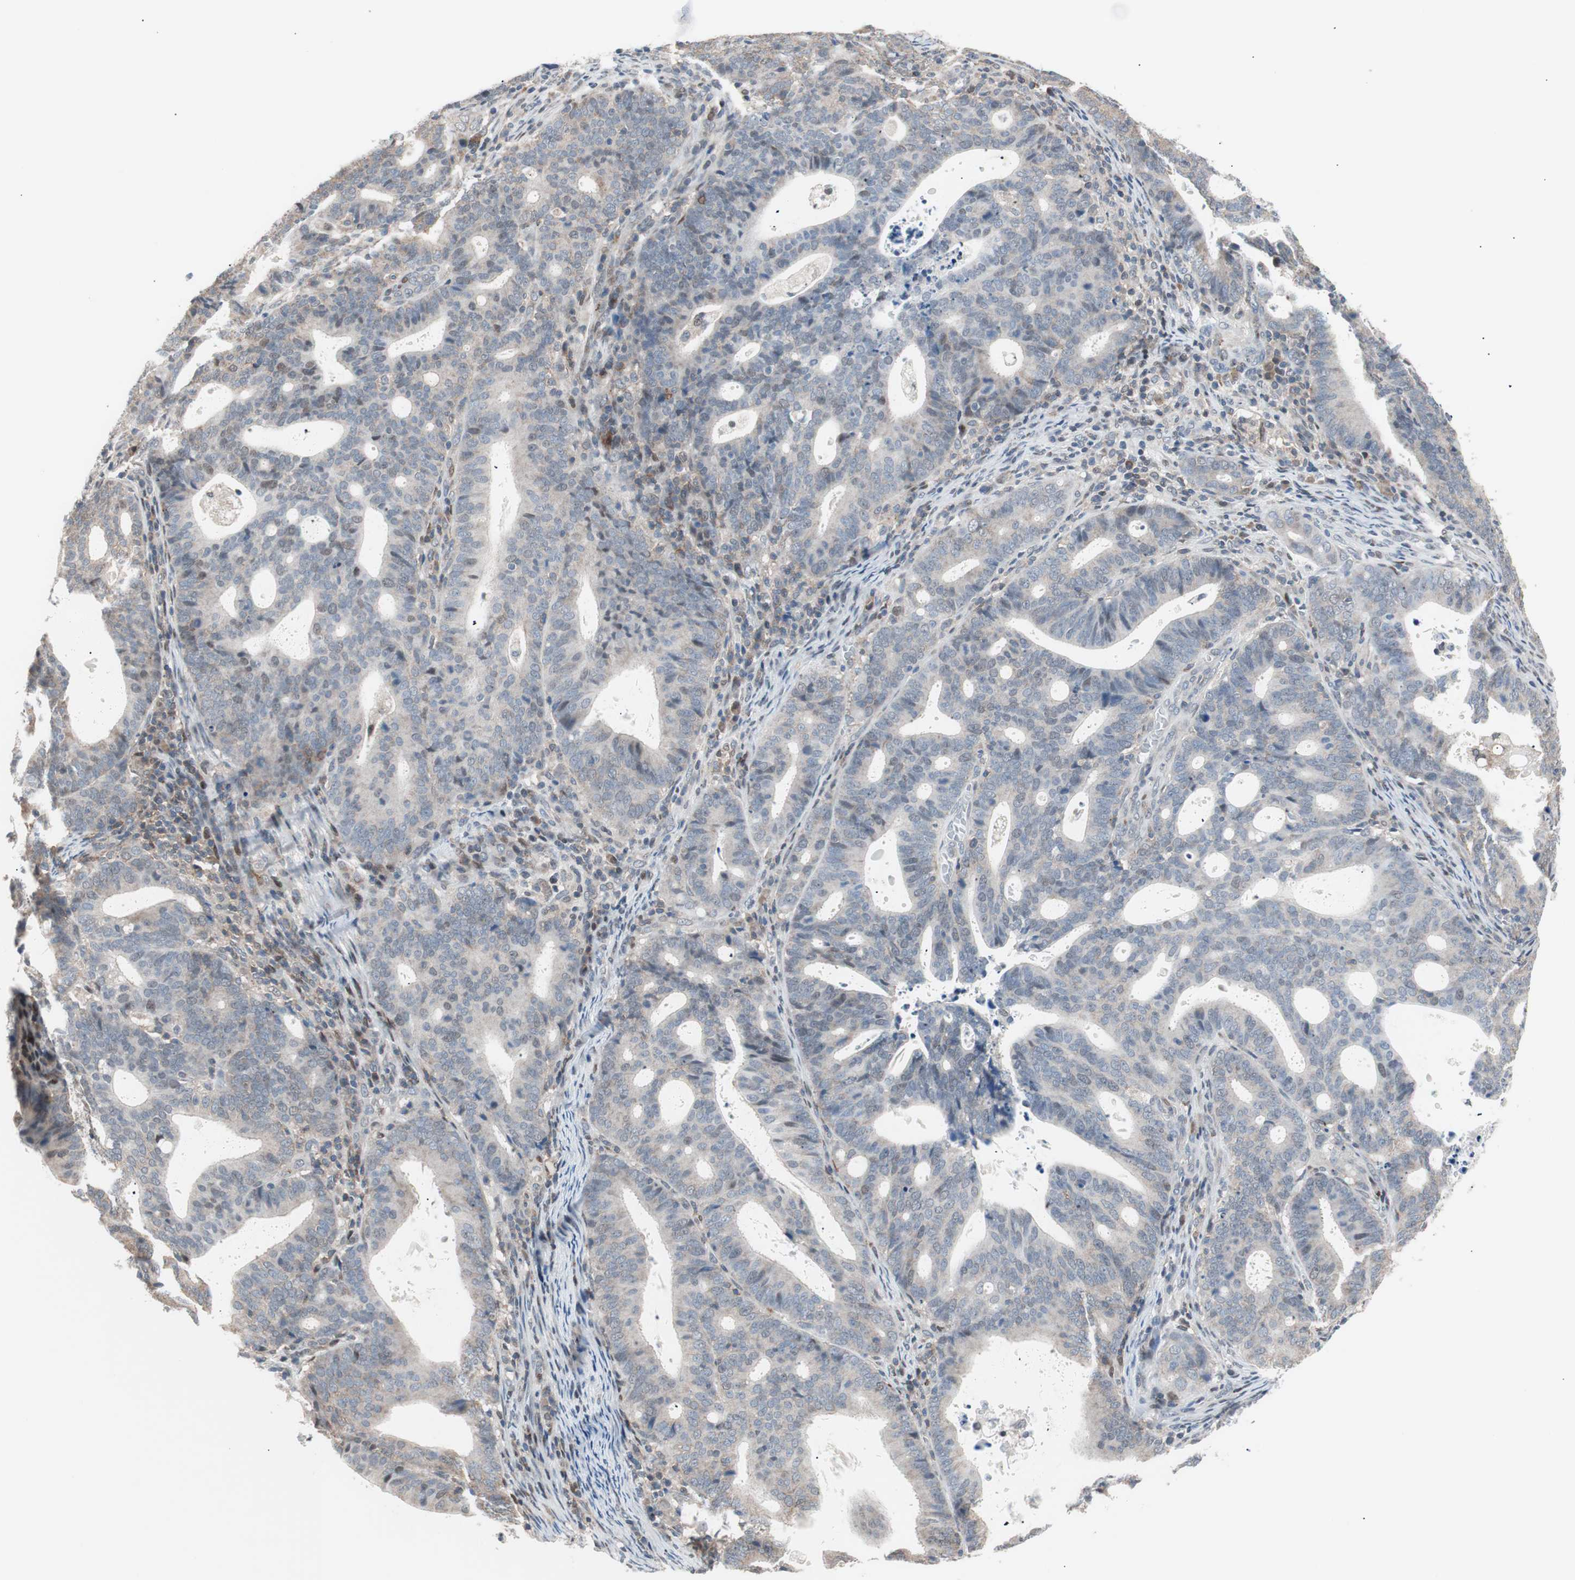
{"staining": {"intensity": "weak", "quantity": "<25%", "location": "nuclear"}, "tissue": "endometrial cancer", "cell_type": "Tumor cells", "image_type": "cancer", "snomed": [{"axis": "morphology", "description": "Adenocarcinoma, NOS"}, {"axis": "topography", "description": "Uterus"}], "caption": "Protein analysis of adenocarcinoma (endometrial) exhibits no significant expression in tumor cells.", "gene": "POLH", "patient": {"sex": "female", "age": 83}}